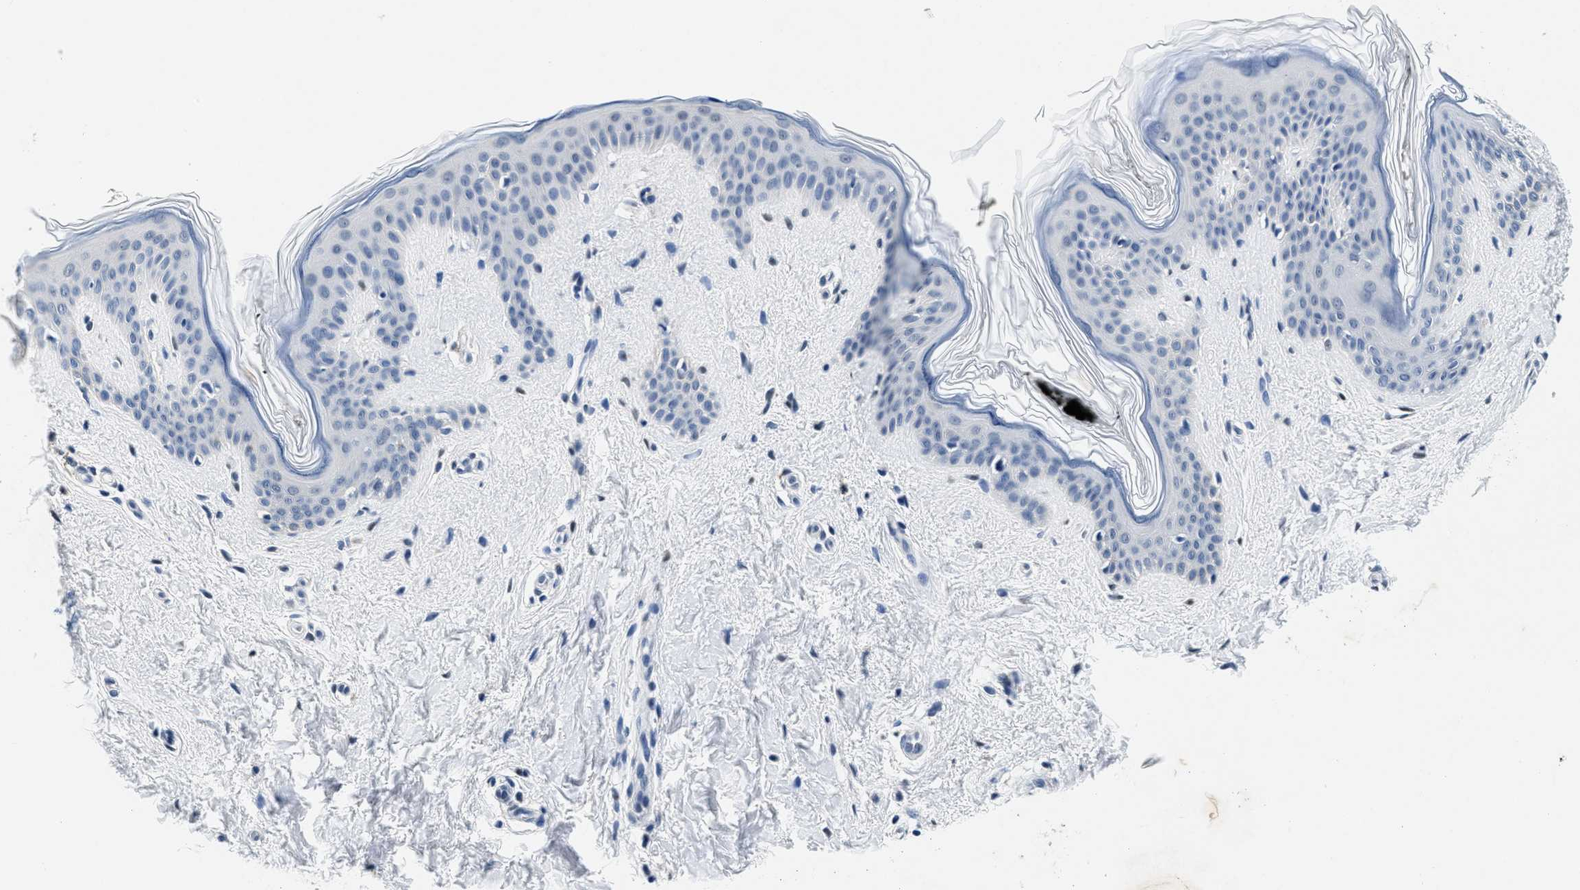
{"staining": {"intensity": "negative", "quantity": "none", "location": "none"}, "tissue": "skin", "cell_type": "Fibroblasts", "image_type": "normal", "snomed": [{"axis": "morphology", "description": "Normal tissue, NOS"}, {"axis": "topography", "description": "Skin"}], "caption": "Immunohistochemistry photomicrograph of unremarkable human skin stained for a protein (brown), which reveals no expression in fibroblasts.", "gene": "HS3ST2", "patient": {"sex": "female", "age": 17}}